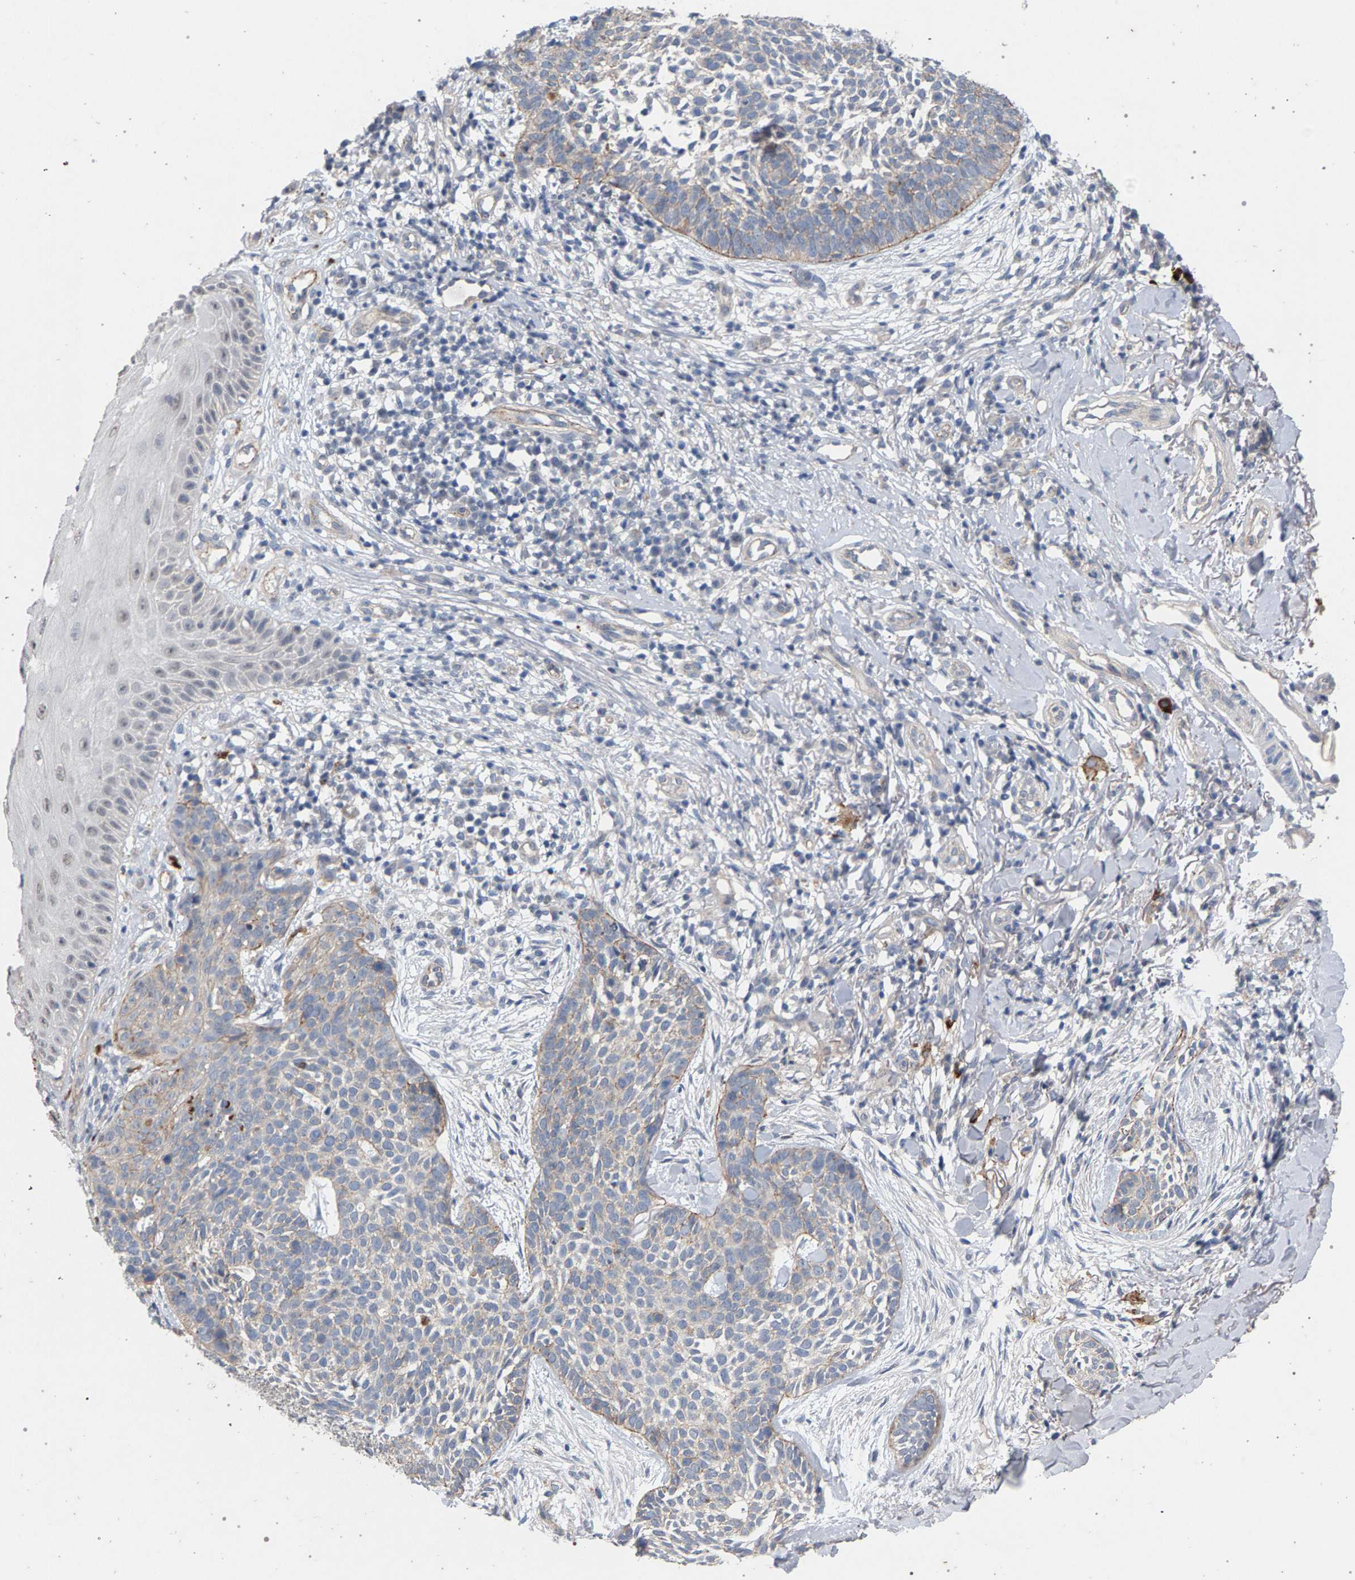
{"staining": {"intensity": "weak", "quantity": "<25%", "location": "cytoplasmic/membranous"}, "tissue": "skin cancer", "cell_type": "Tumor cells", "image_type": "cancer", "snomed": [{"axis": "morphology", "description": "Normal tissue, NOS"}, {"axis": "morphology", "description": "Basal cell carcinoma"}, {"axis": "topography", "description": "Skin"}], "caption": "High magnification brightfield microscopy of basal cell carcinoma (skin) stained with DAB (3,3'-diaminobenzidine) (brown) and counterstained with hematoxylin (blue): tumor cells show no significant staining. Nuclei are stained in blue.", "gene": "MAMDC2", "patient": {"sex": "male", "age": 67}}